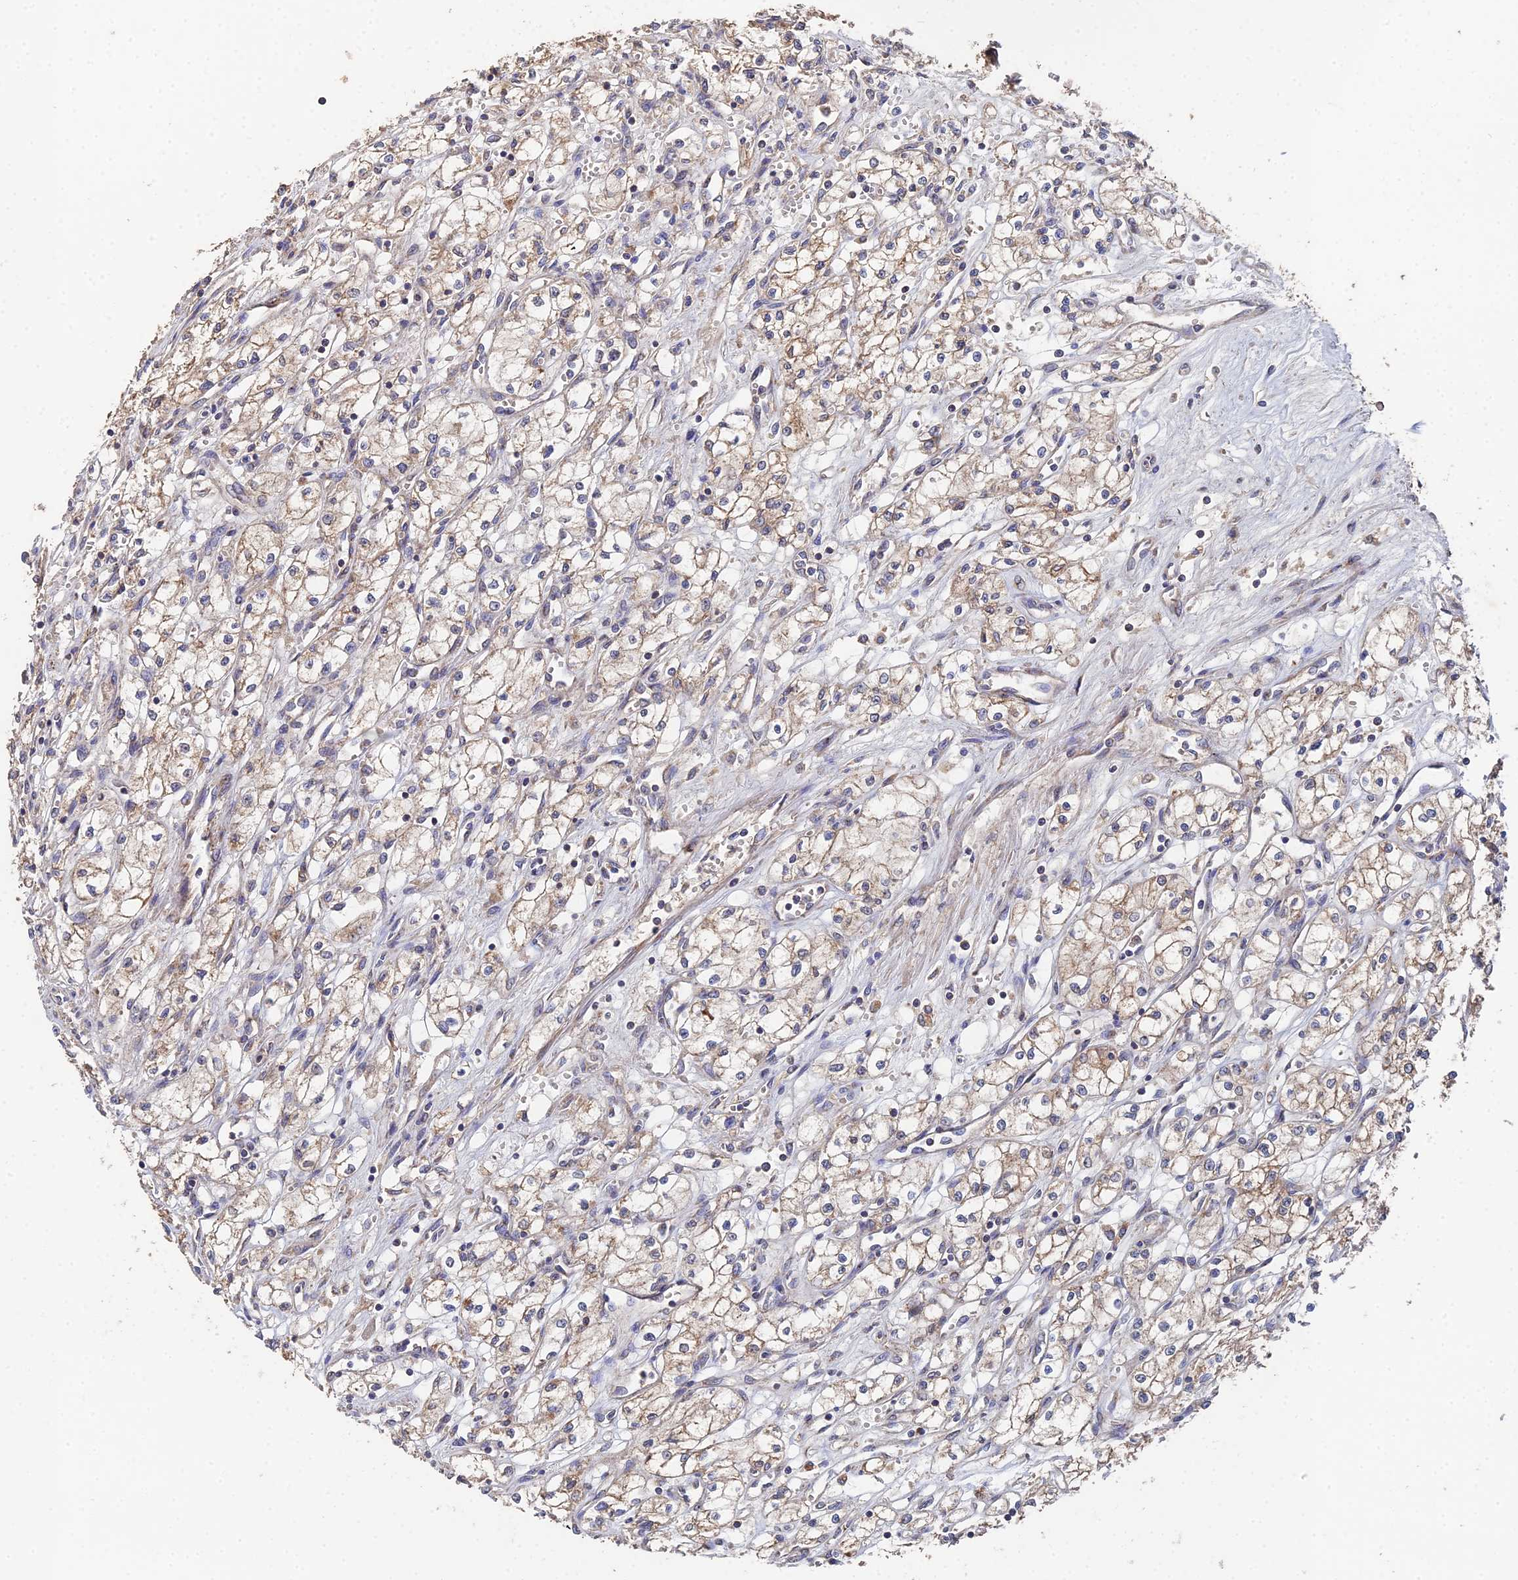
{"staining": {"intensity": "moderate", "quantity": "25%-75%", "location": "cytoplasmic/membranous"}, "tissue": "renal cancer", "cell_type": "Tumor cells", "image_type": "cancer", "snomed": [{"axis": "morphology", "description": "Adenocarcinoma, NOS"}, {"axis": "topography", "description": "Kidney"}], "caption": "DAB immunohistochemical staining of adenocarcinoma (renal) reveals moderate cytoplasmic/membranous protein staining in approximately 25%-75% of tumor cells. (Brightfield microscopy of DAB IHC at high magnification).", "gene": "SPANXN4", "patient": {"sex": "male", "age": 59}}